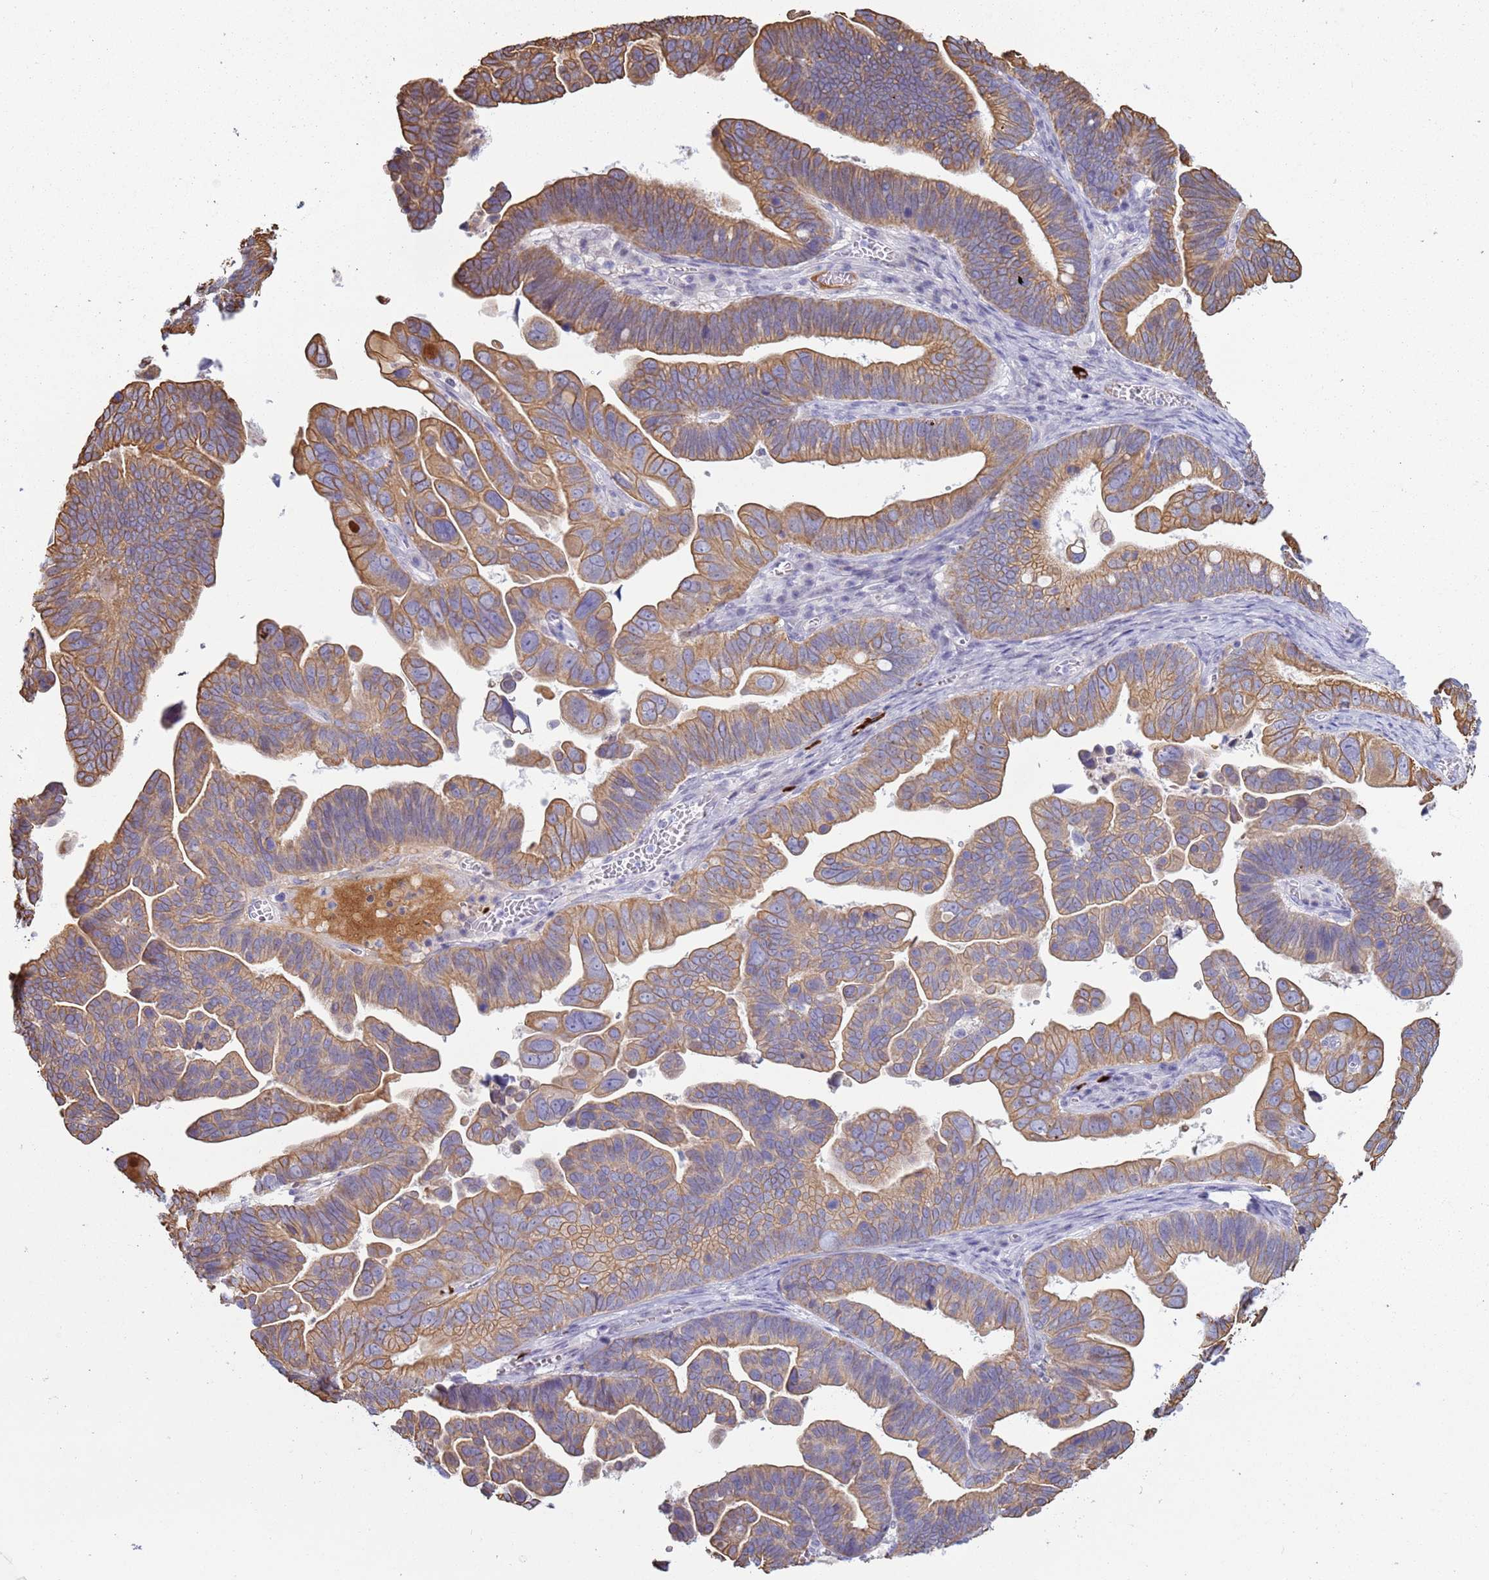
{"staining": {"intensity": "moderate", "quantity": ">75%", "location": "cytoplasmic/membranous"}, "tissue": "ovarian cancer", "cell_type": "Tumor cells", "image_type": "cancer", "snomed": [{"axis": "morphology", "description": "Cystadenocarcinoma, serous, NOS"}, {"axis": "topography", "description": "Ovary"}], "caption": "This is an image of immunohistochemistry staining of serous cystadenocarcinoma (ovarian), which shows moderate staining in the cytoplasmic/membranous of tumor cells.", "gene": "NPAP1", "patient": {"sex": "female", "age": 56}}